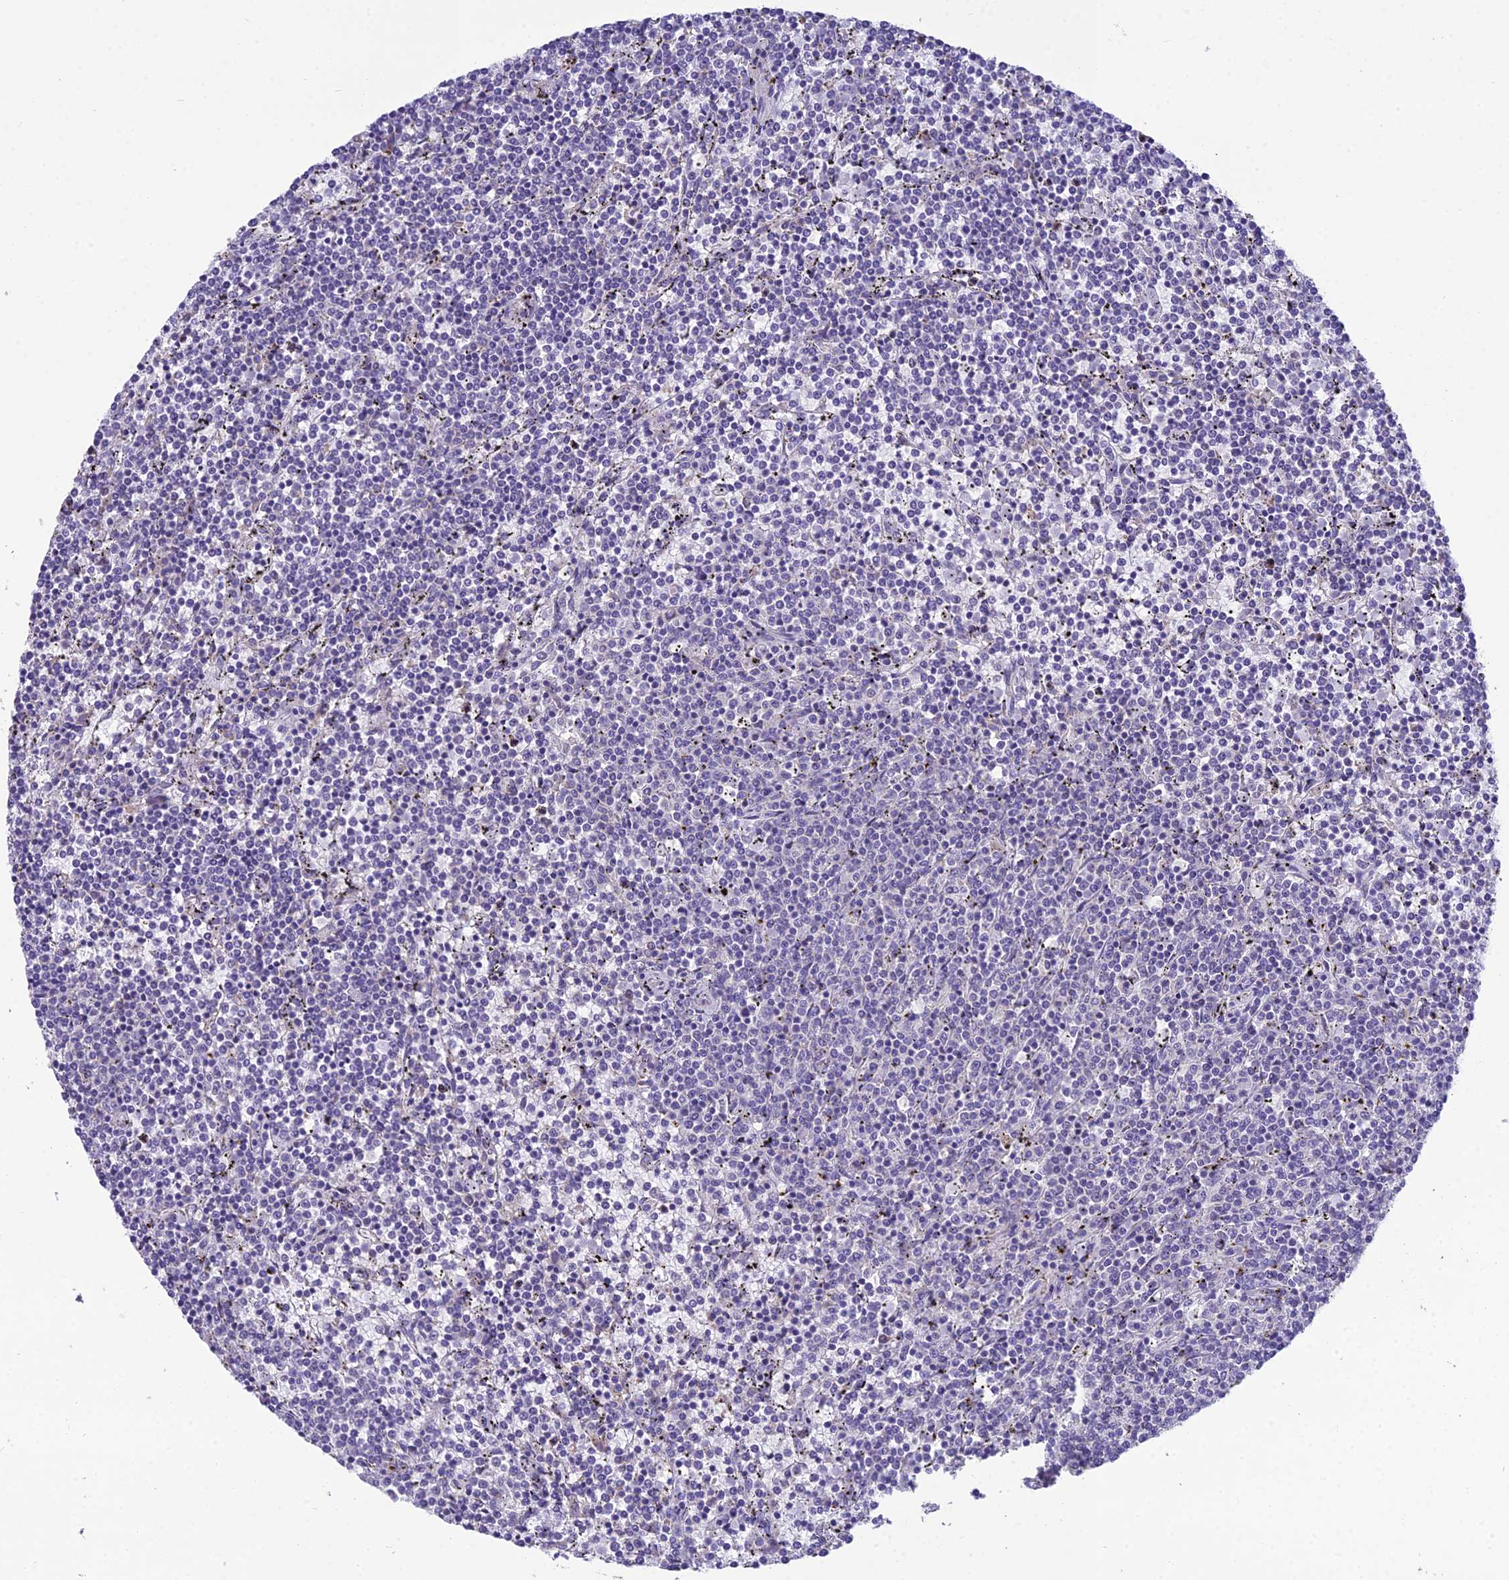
{"staining": {"intensity": "negative", "quantity": "none", "location": "none"}, "tissue": "lymphoma", "cell_type": "Tumor cells", "image_type": "cancer", "snomed": [{"axis": "morphology", "description": "Malignant lymphoma, non-Hodgkin's type, Low grade"}, {"axis": "topography", "description": "Spleen"}], "caption": "A micrograph of human lymphoma is negative for staining in tumor cells.", "gene": "MIIP", "patient": {"sex": "female", "age": 50}}